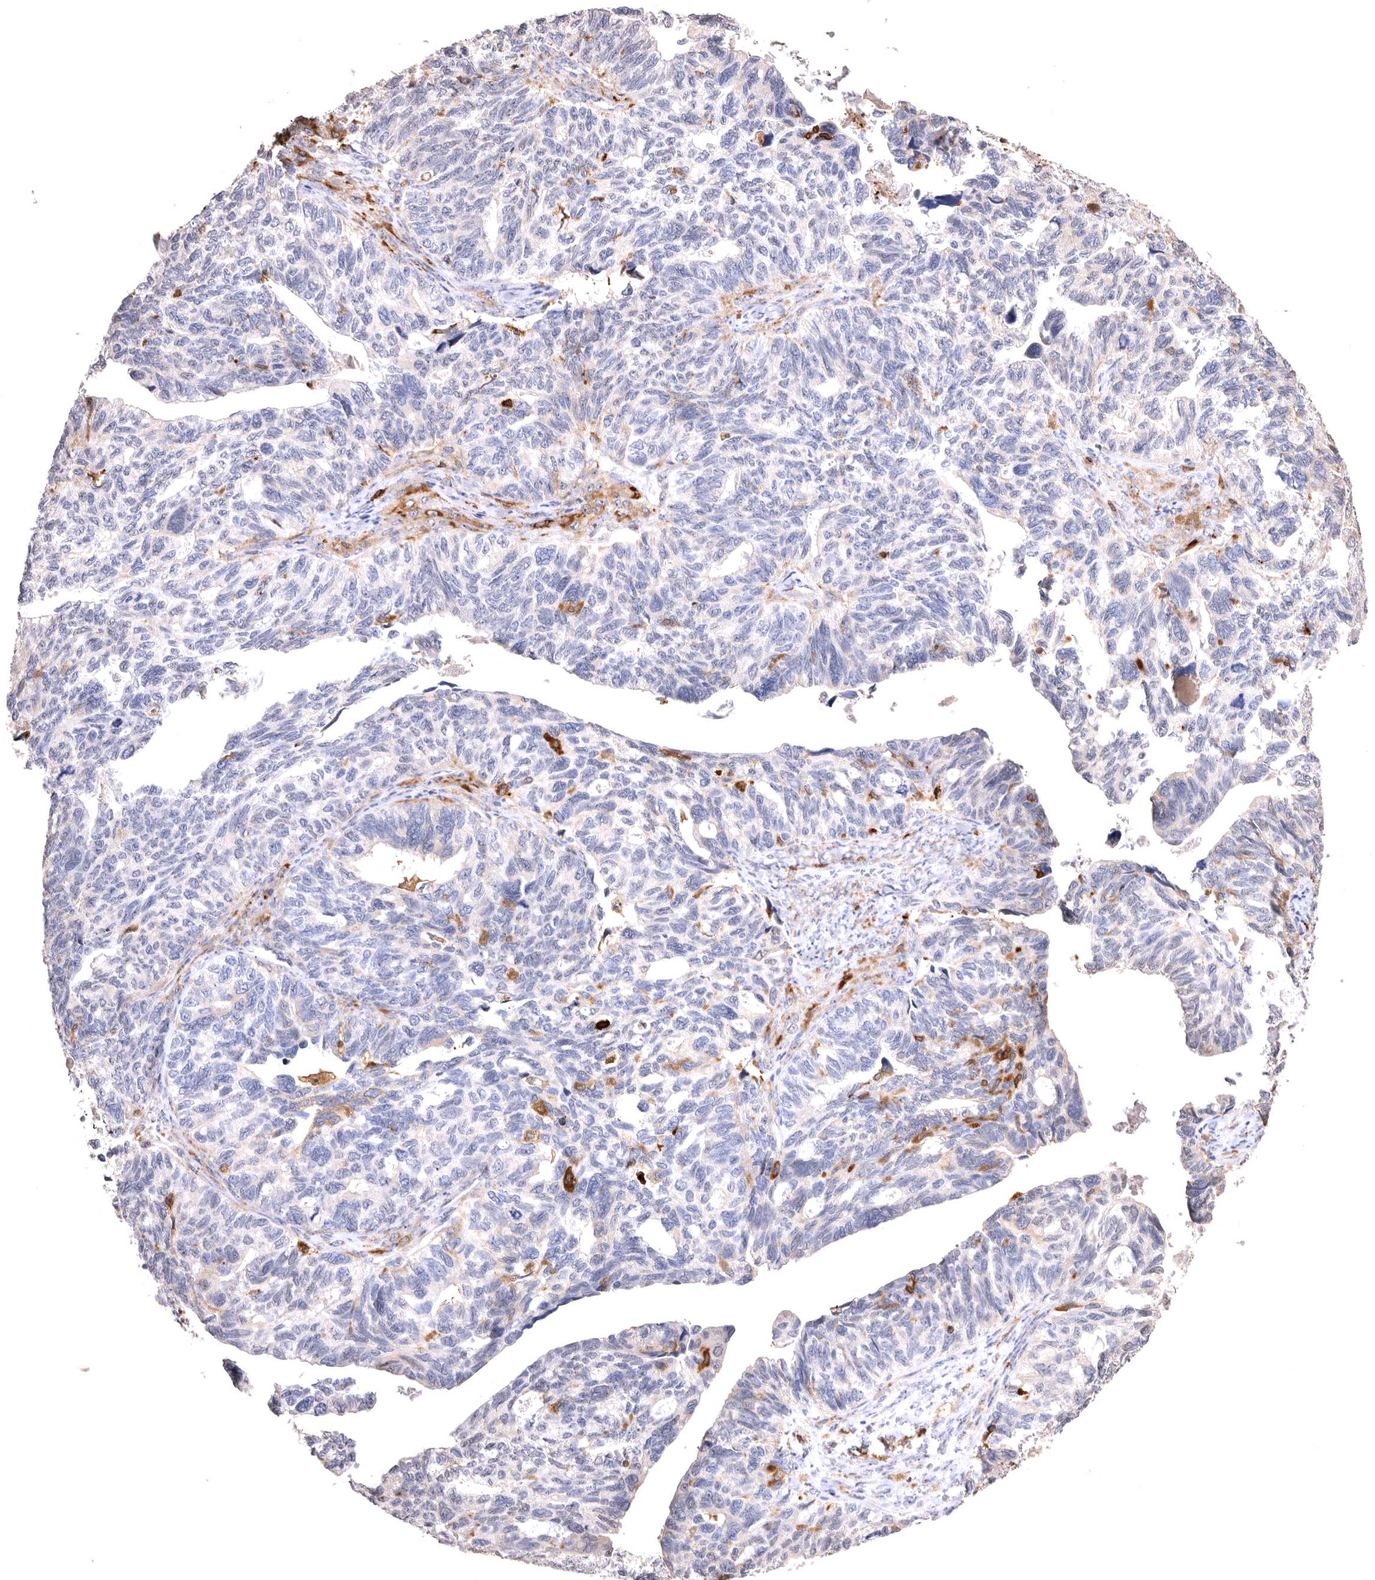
{"staining": {"intensity": "negative", "quantity": "none", "location": "none"}, "tissue": "ovarian cancer", "cell_type": "Tumor cells", "image_type": "cancer", "snomed": [{"axis": "morphology", "description": "Cystadenocarcinoma, serous, NOS"}, {"axis": "topography", "description": "Ovary"}], "caption": "IHC image of neoplastic tissue: human serous cystadenocarcinoma (ovarian) stained with DAB exhibits no significant protein positivity in tumor cells.", "gene": "VPS45", "patient": {"sex": "female", "age": 79}}